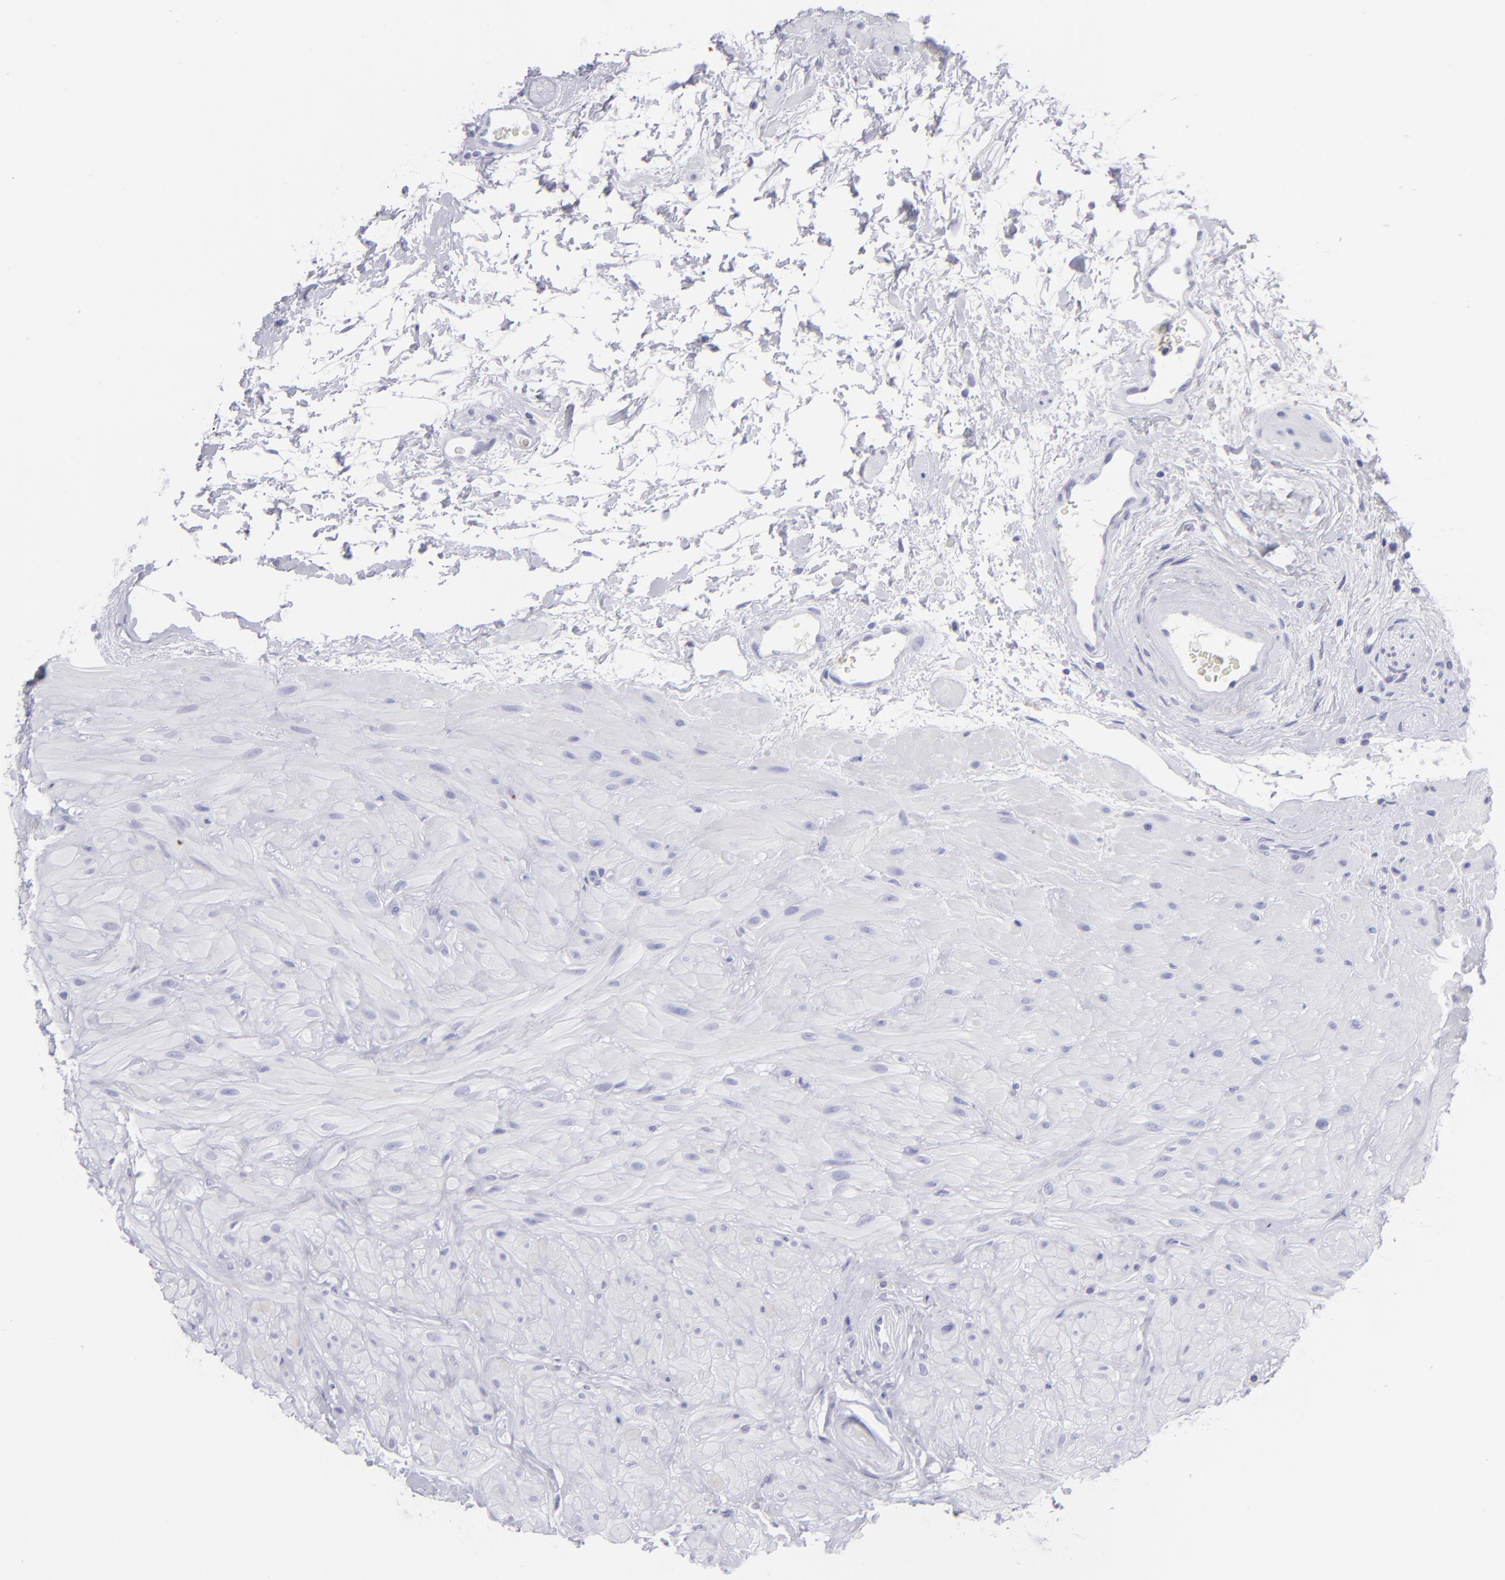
{"staining": {"intensity": "negative", "quantity": "none", "location": "none"}, "tissue": "seminal vesicle", "cell_type": "Glandular cells", "image_type": "normal", "snomed": [{"axis": "morphology", "description": "Normal tissue, NOS"}, {"axis": "topography", "description": "Seminal veicle"}], "caption": "Protein analysis of unremarkable seminal vesicle reveals no significant expression in glandular cells.", "gene": "SLC1A2", "patient": {"sex": "male", "age": 63}}